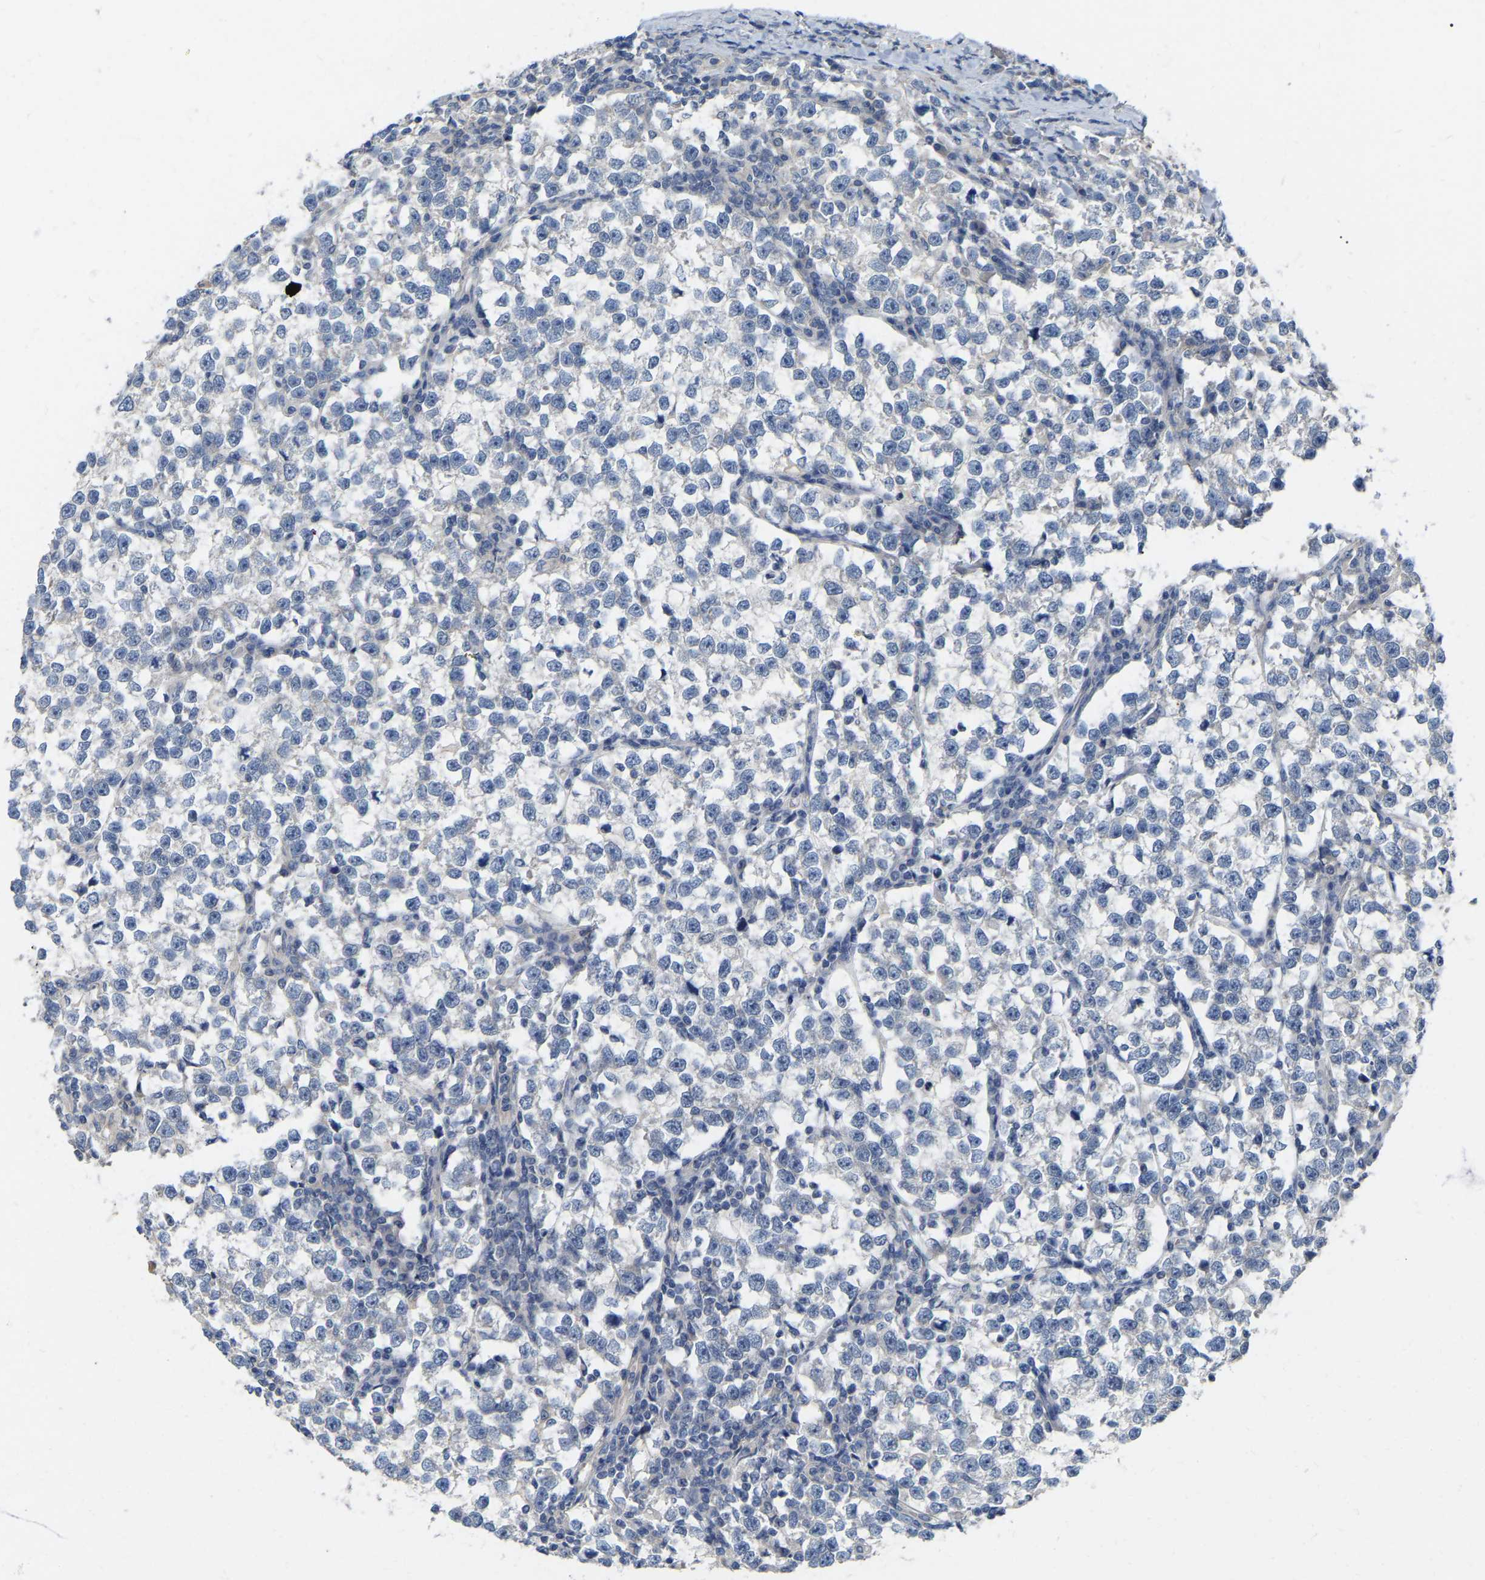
{"staining": {"intensity": "negative", "quantity": "none", "location": "none"}, "tissue": "testis cancer", "cell_type": "Tumor cells", "image_type": "cancer", "snomed": [{"axis": "morphology", "description": "Normal tissue, NOS"}, {"axis": "morphology", "description": "Seminoma, NOS"}, {"axis": "topography", "description": "Testis"}], "caption": "Testis cancer was stained to show a protein in brown. There is no significant positivity in tumor cells. Nuclei are stained in blue.", "gene": "WIPI2", "patient": {"sex": "male", "age": 43}}